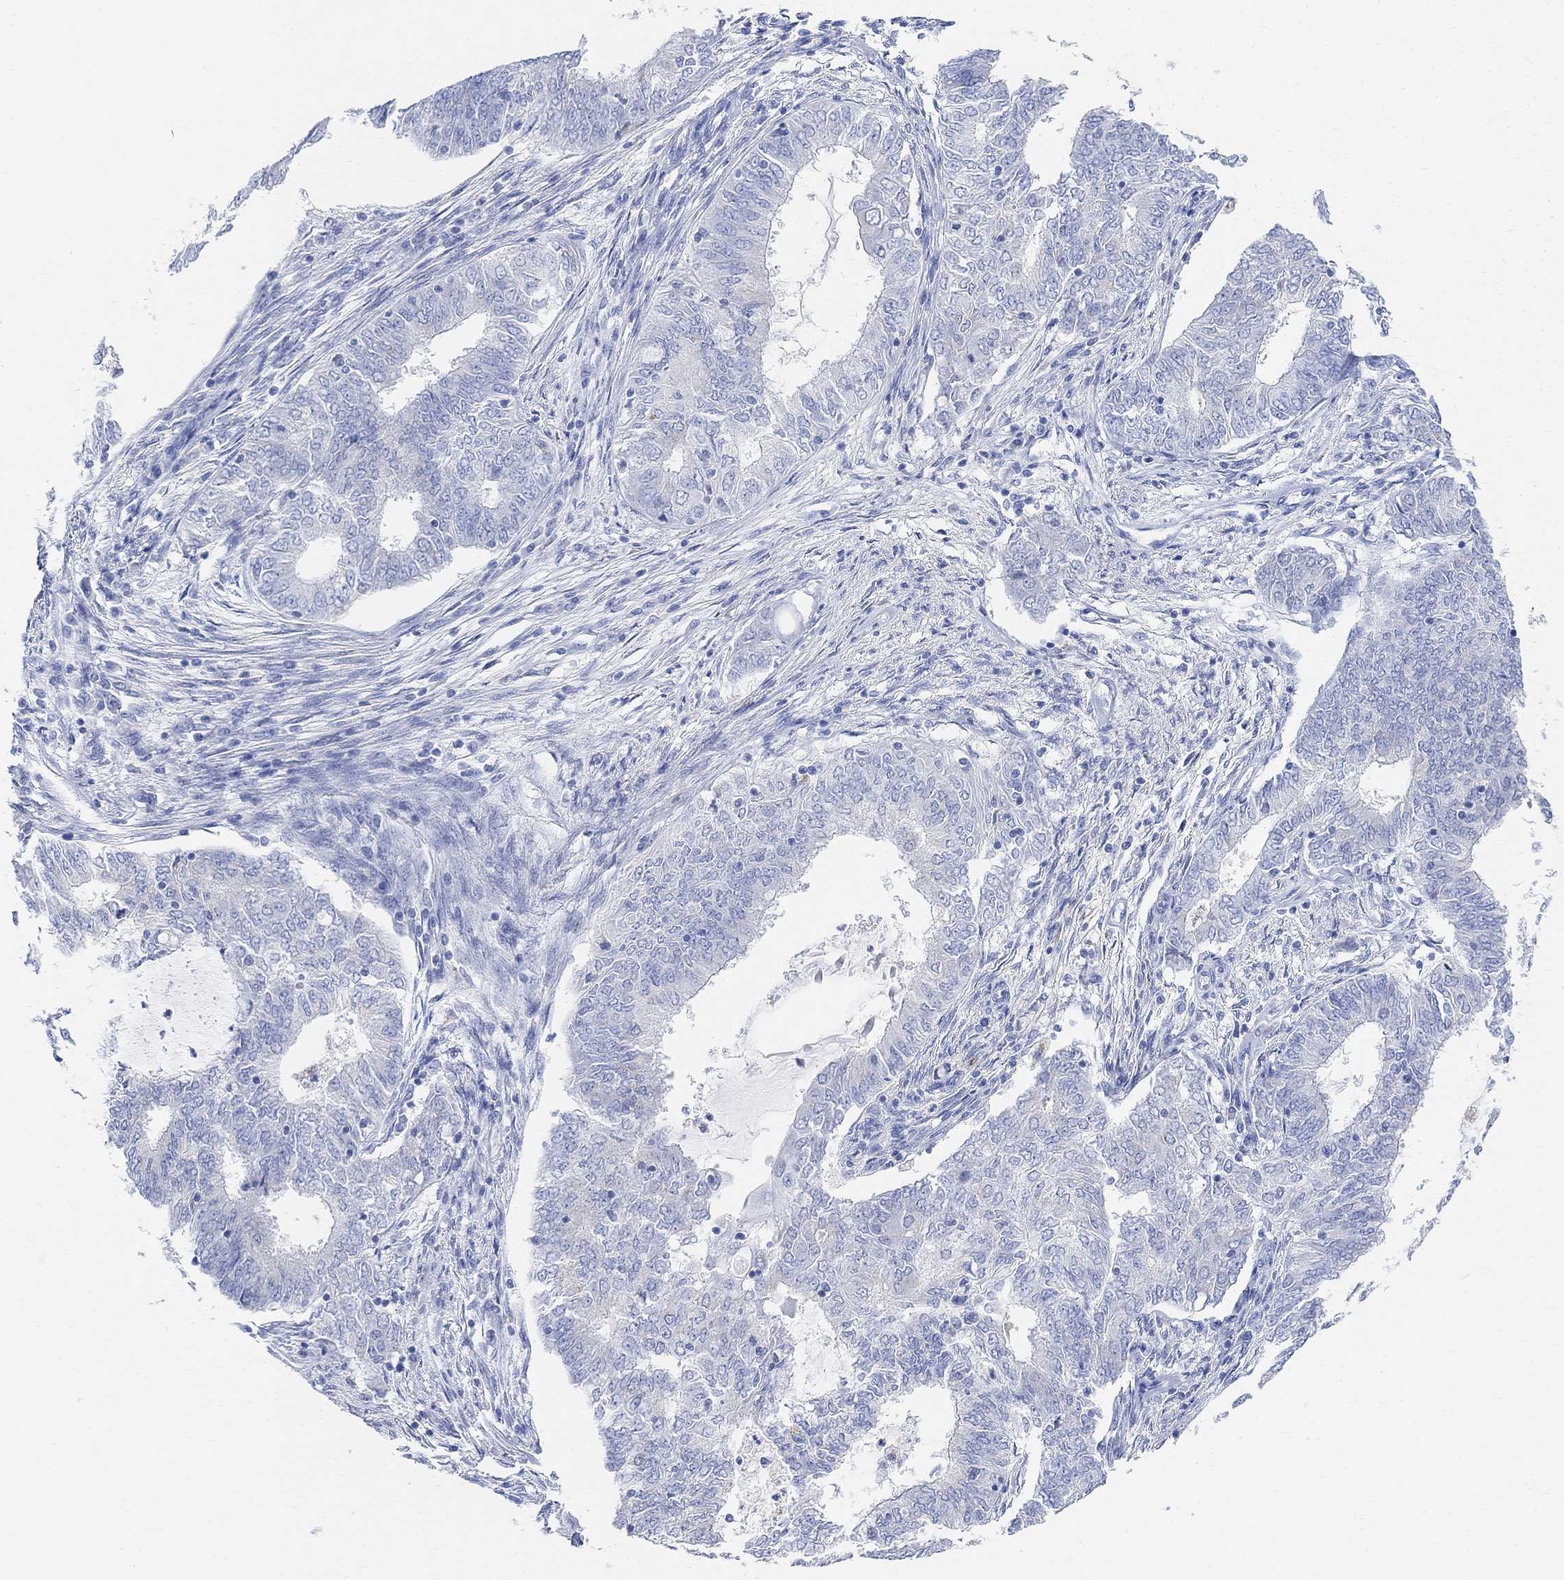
{"staining": {"intensity": "negative", "quantity": "none", "location": "none"}, "tissue": "endometrial cancer", "cell_type": "Tumor cells", "image_type": "cancer", "snomed": [{"axis": "morphology", "description": "Adenocarcinoma, NOS"}, {"axis": "topography", "description": "Endometrium"}], "caption": "Tumor cells show no significant protein expression in endometrial cancer (adenocarcinoma).", "gene": "RETNLB", "patient": {"sex": "female", "age": 62}}